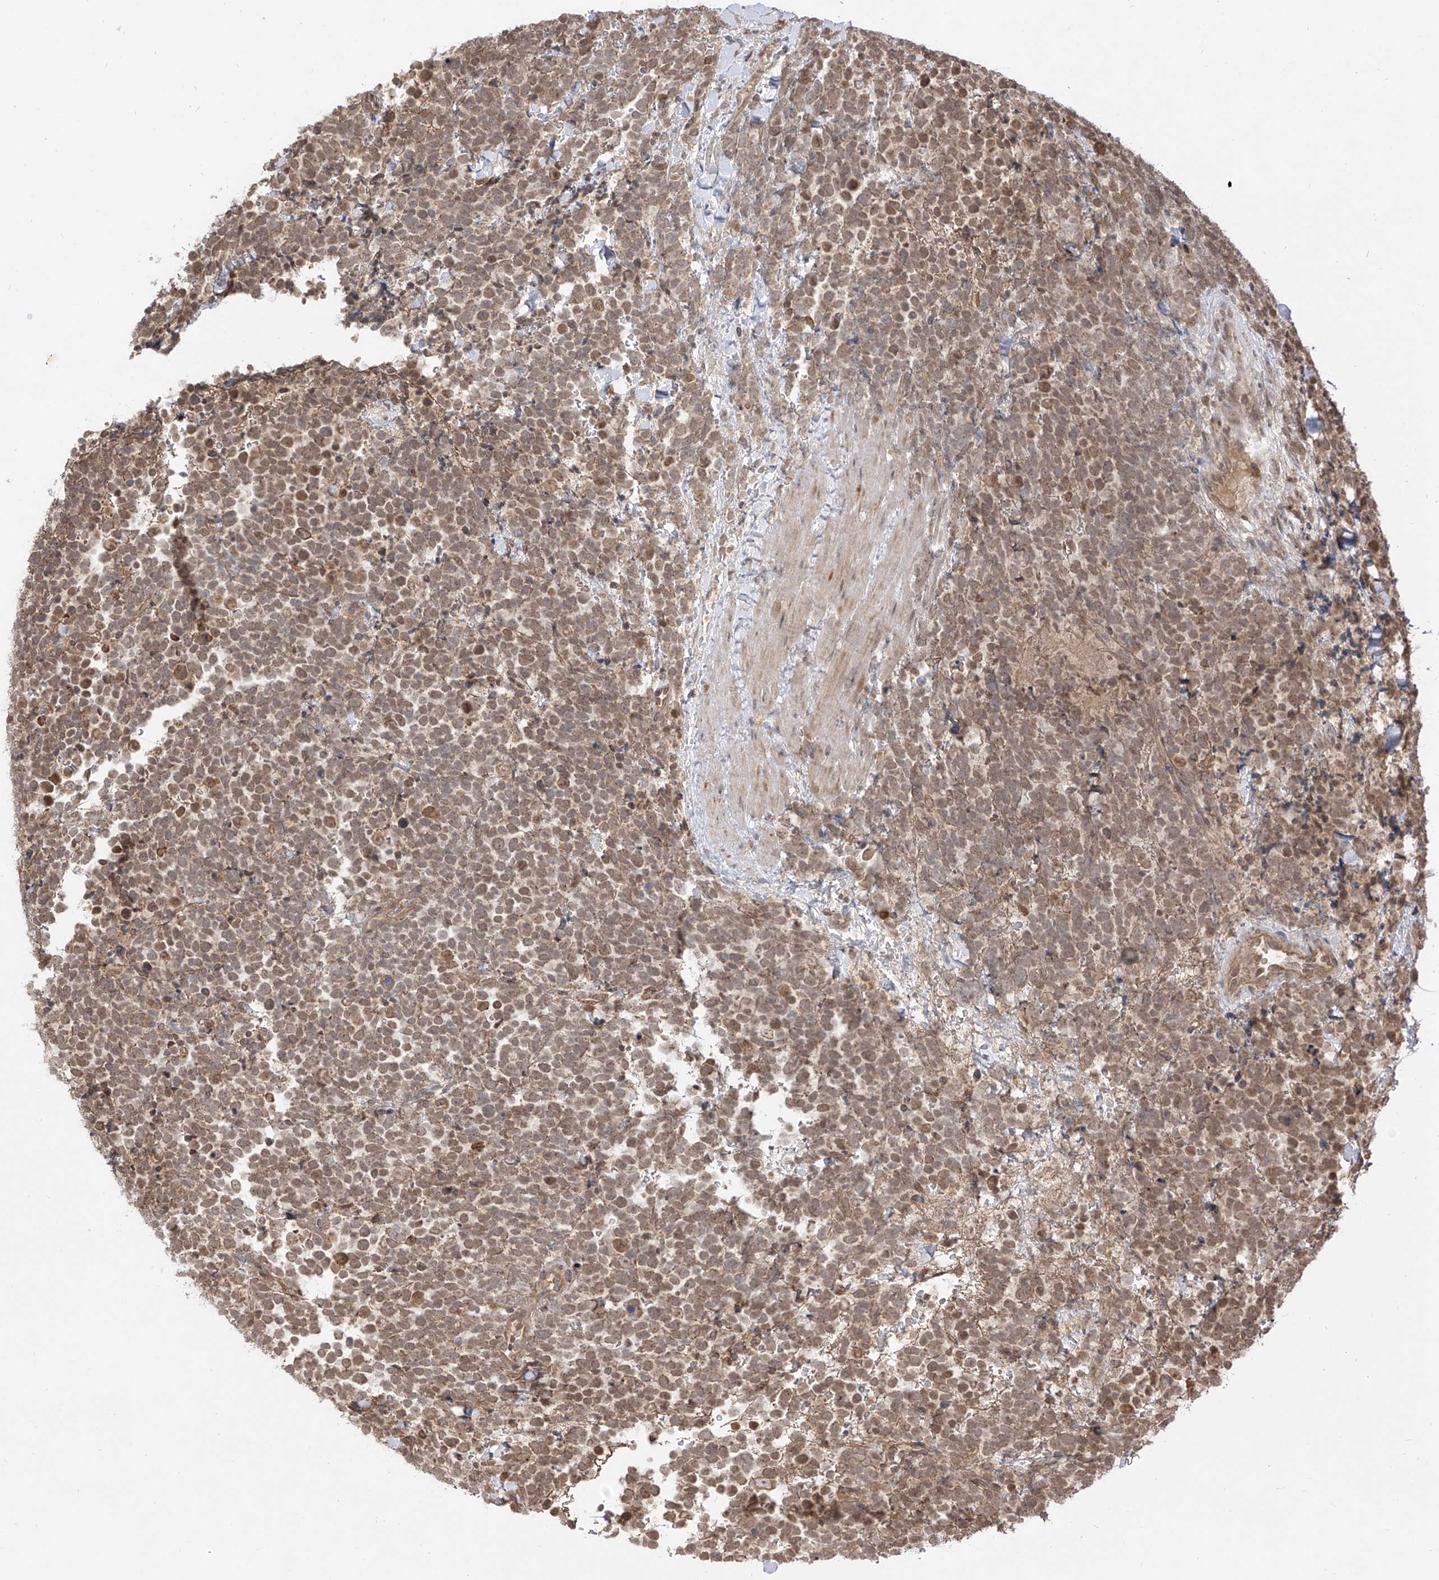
{"staining": {"intensity": "weak", "quantity": ">75%", "location": "cytoplasmic/membranous,nuclear"}, "tissue": "urothelial cancer", "cell_type": "Tumor cells", "image_type": "cancer", "snomed": [{"axis": "morphology", "description": "Urothelial carcinoma, High grade"}, {"axis": "topography", "description": "Urinary bladder"}], "caption": "This is an image of immunohistochemistry (IHC) staining of urothelial cancer, which shows weak positivity in the cytoplasmic/membranous and nuclear of tumor cells.", "gene": "LCOR", "patient": {"sex": "female", "age": 82}}